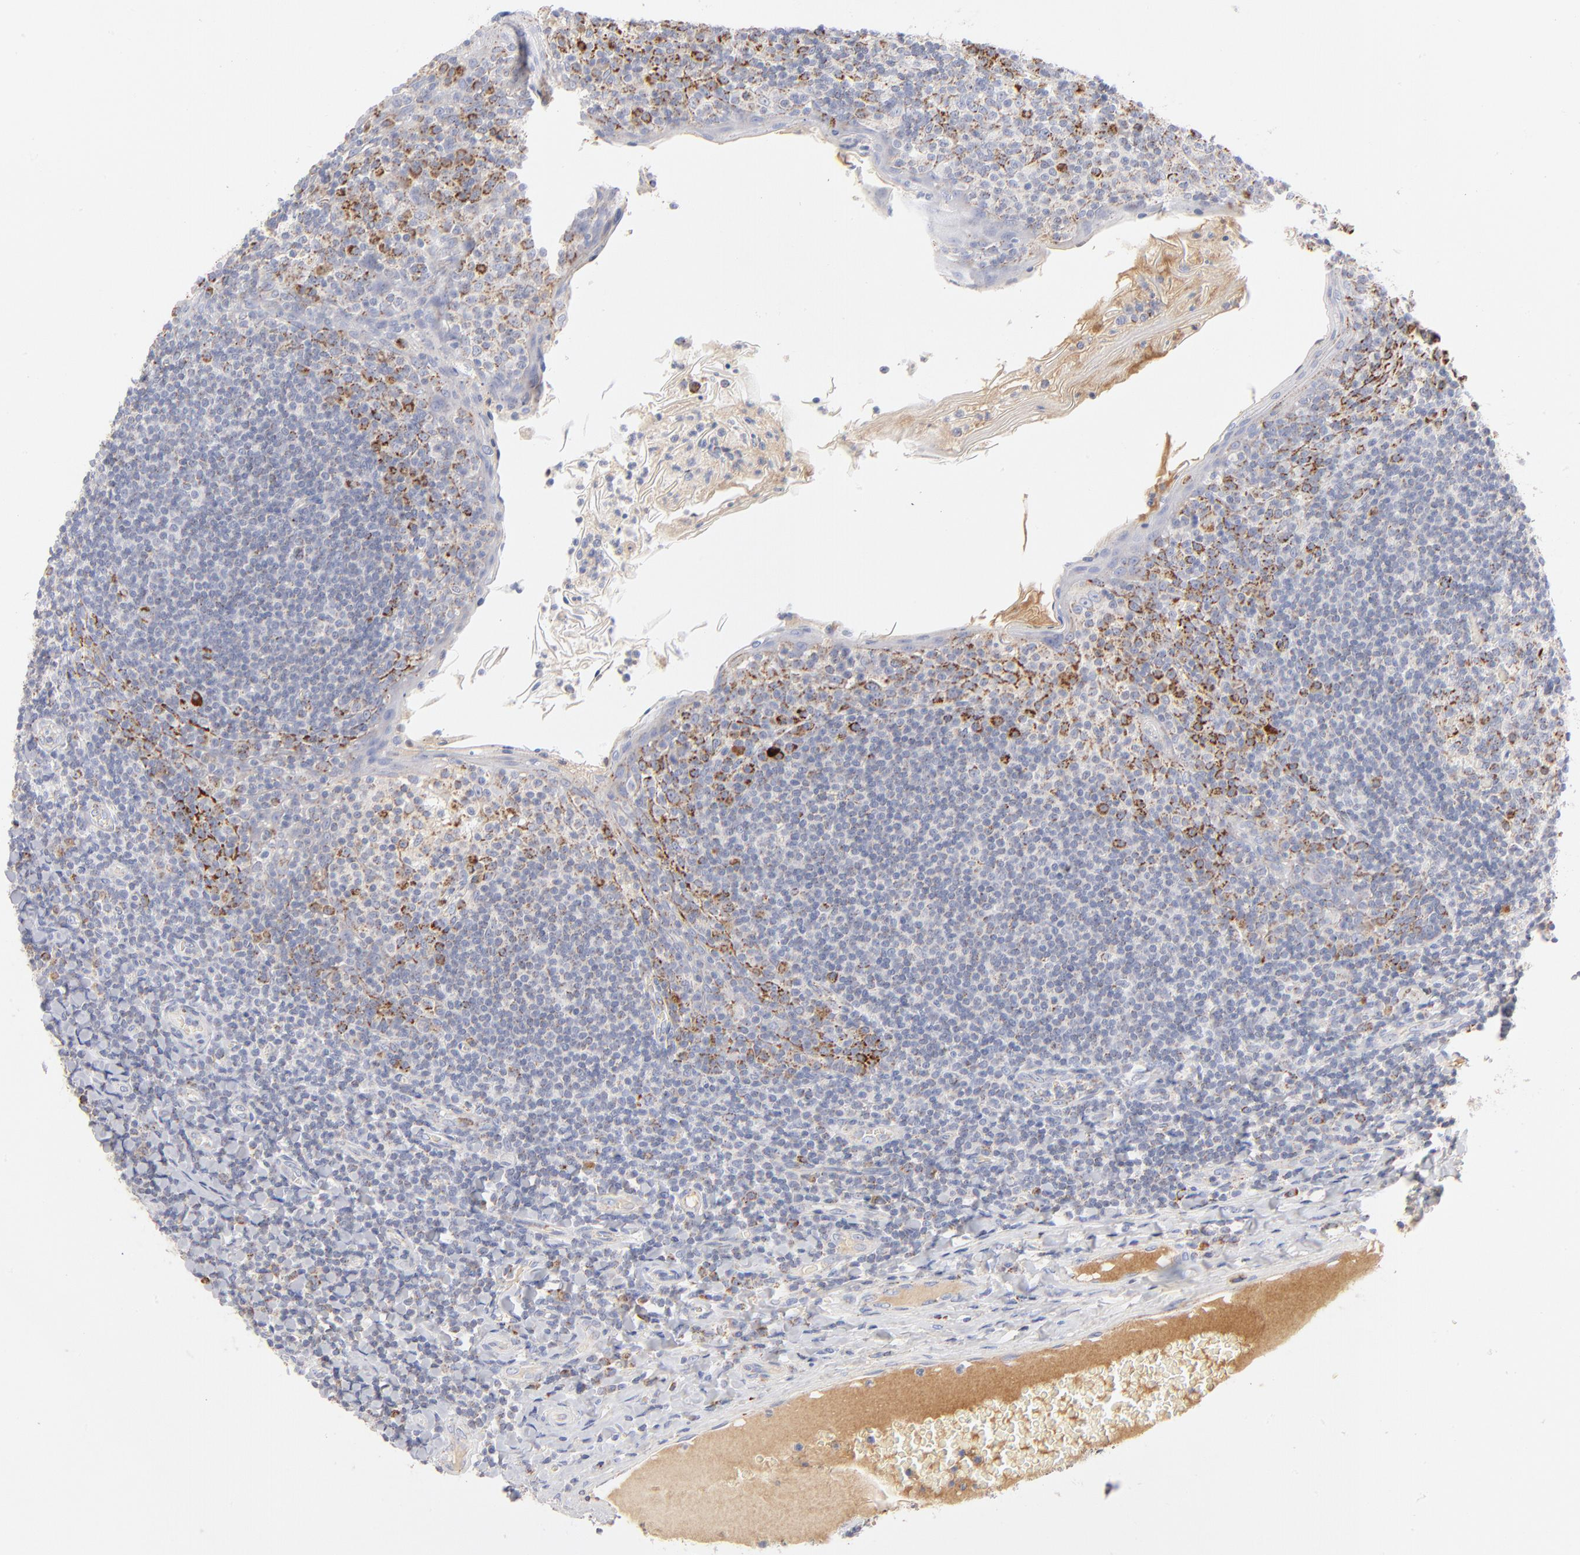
{"staining": {"intensity": "moderate", "quantity": "25%-75%", "location": "cytoplasmic/membranous"}, "tissue": "tonsil", "cell_type": "Germinal center cells", "image_type": "normal", "snomed": [{"axis": "morphology", "description": "Normal tissue, NOS"}, {"axis": "topography", "description": "Tonsil"}], "caption": "Immunohistochemistry (DAB (3,3'-diaminobenzidine)) staining of benign tonsil reveals moderate cytoplasmic/membranous protein expression in about 25%-75% of germinal center cells. (brown staining indicates protein expression, while blue staining denotes nuclei).", "gene": "DLAT", "patient": {"sex": "male", "age": 31}}